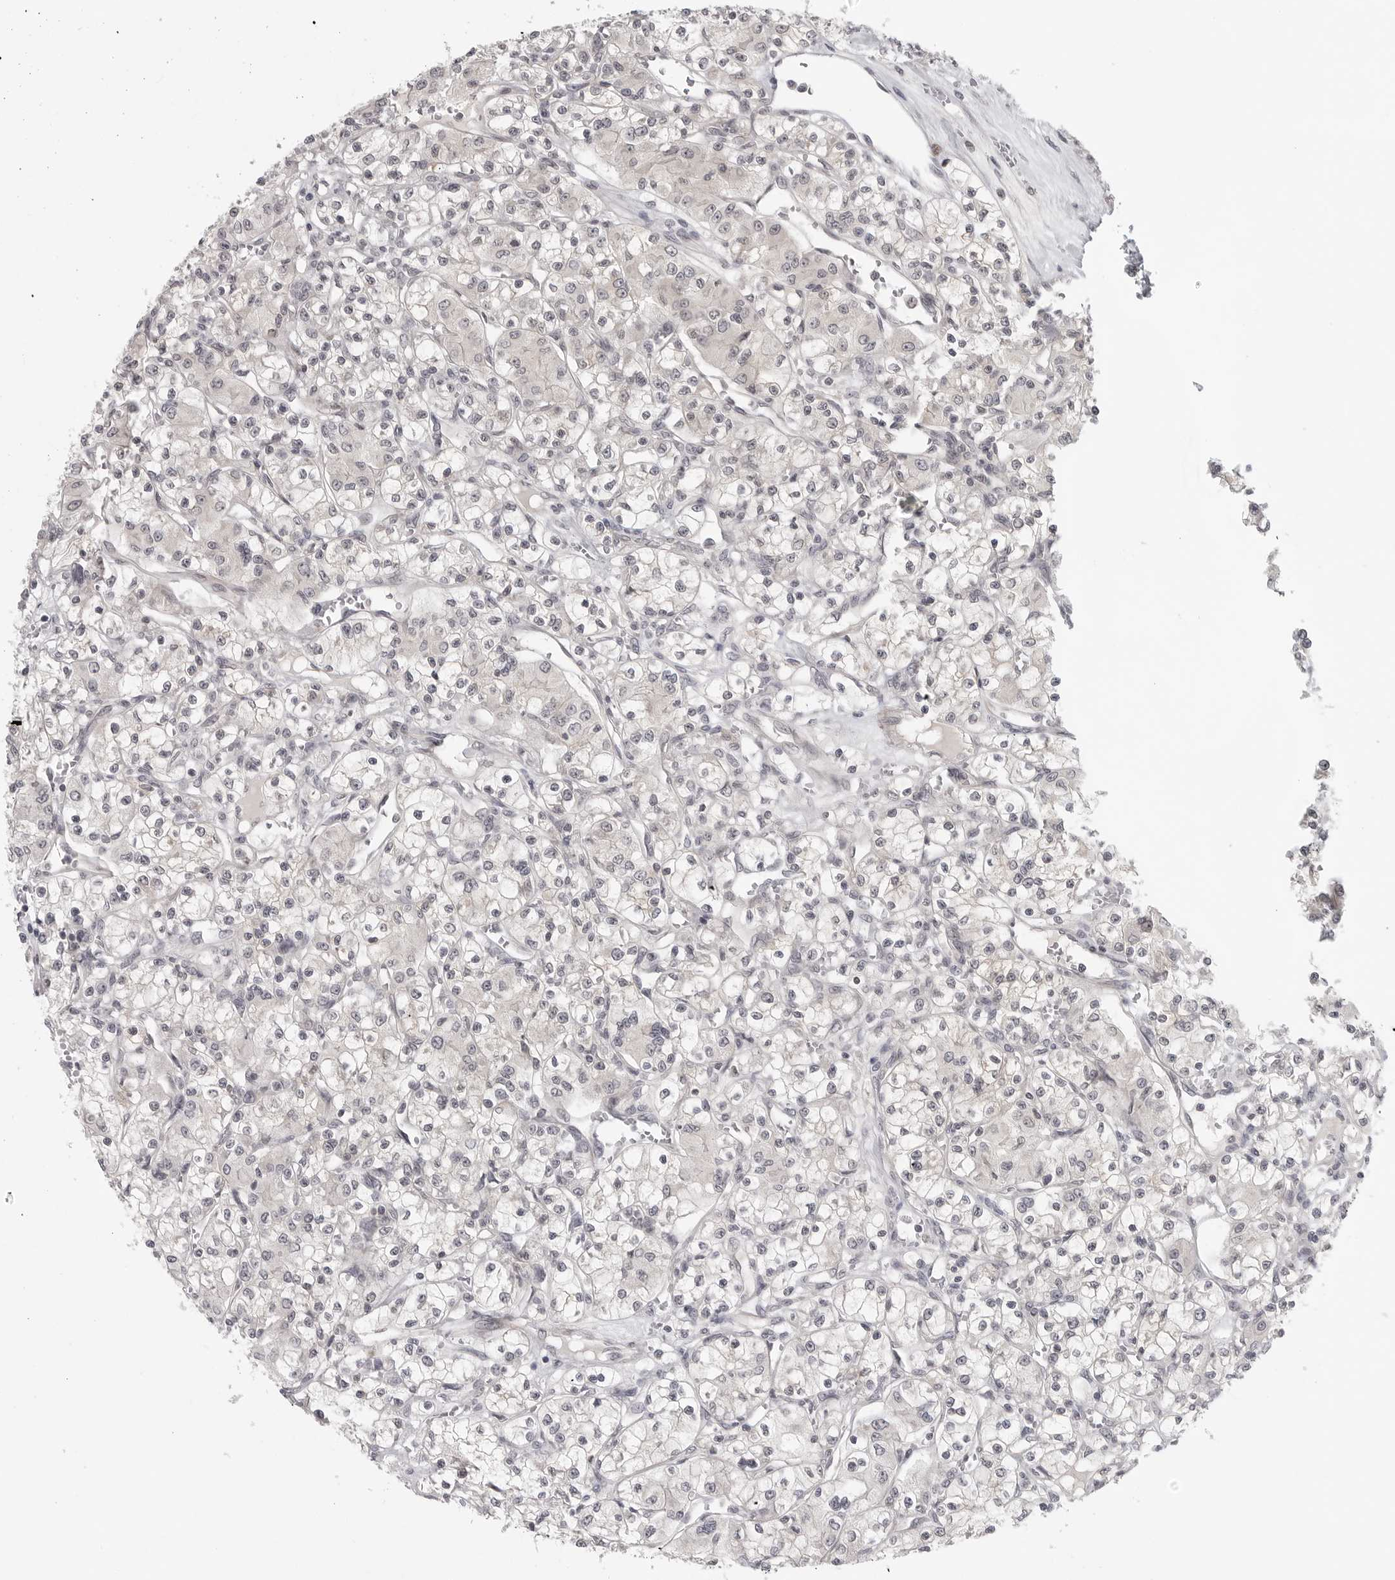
{"staining": {"intensity": "negative", "quantity": "none", "location": "none"}, "tissue": "renal cancer", "cell_type": "Tumor cells", "image_type": "cancer", "snomed": [{"axis": "morphology", "description": "Adenocarcinoma, NOS"}, {"axis": "topography", "description": "Kidney"}], "caption": "DAB (3,3'-diaminobenzidine) immunohistochemical staining of human renal cancer demonstrates no significant staining in tumor cells.", "gene": "TUT4", "patient": {"sex": "female", "age": 59}}